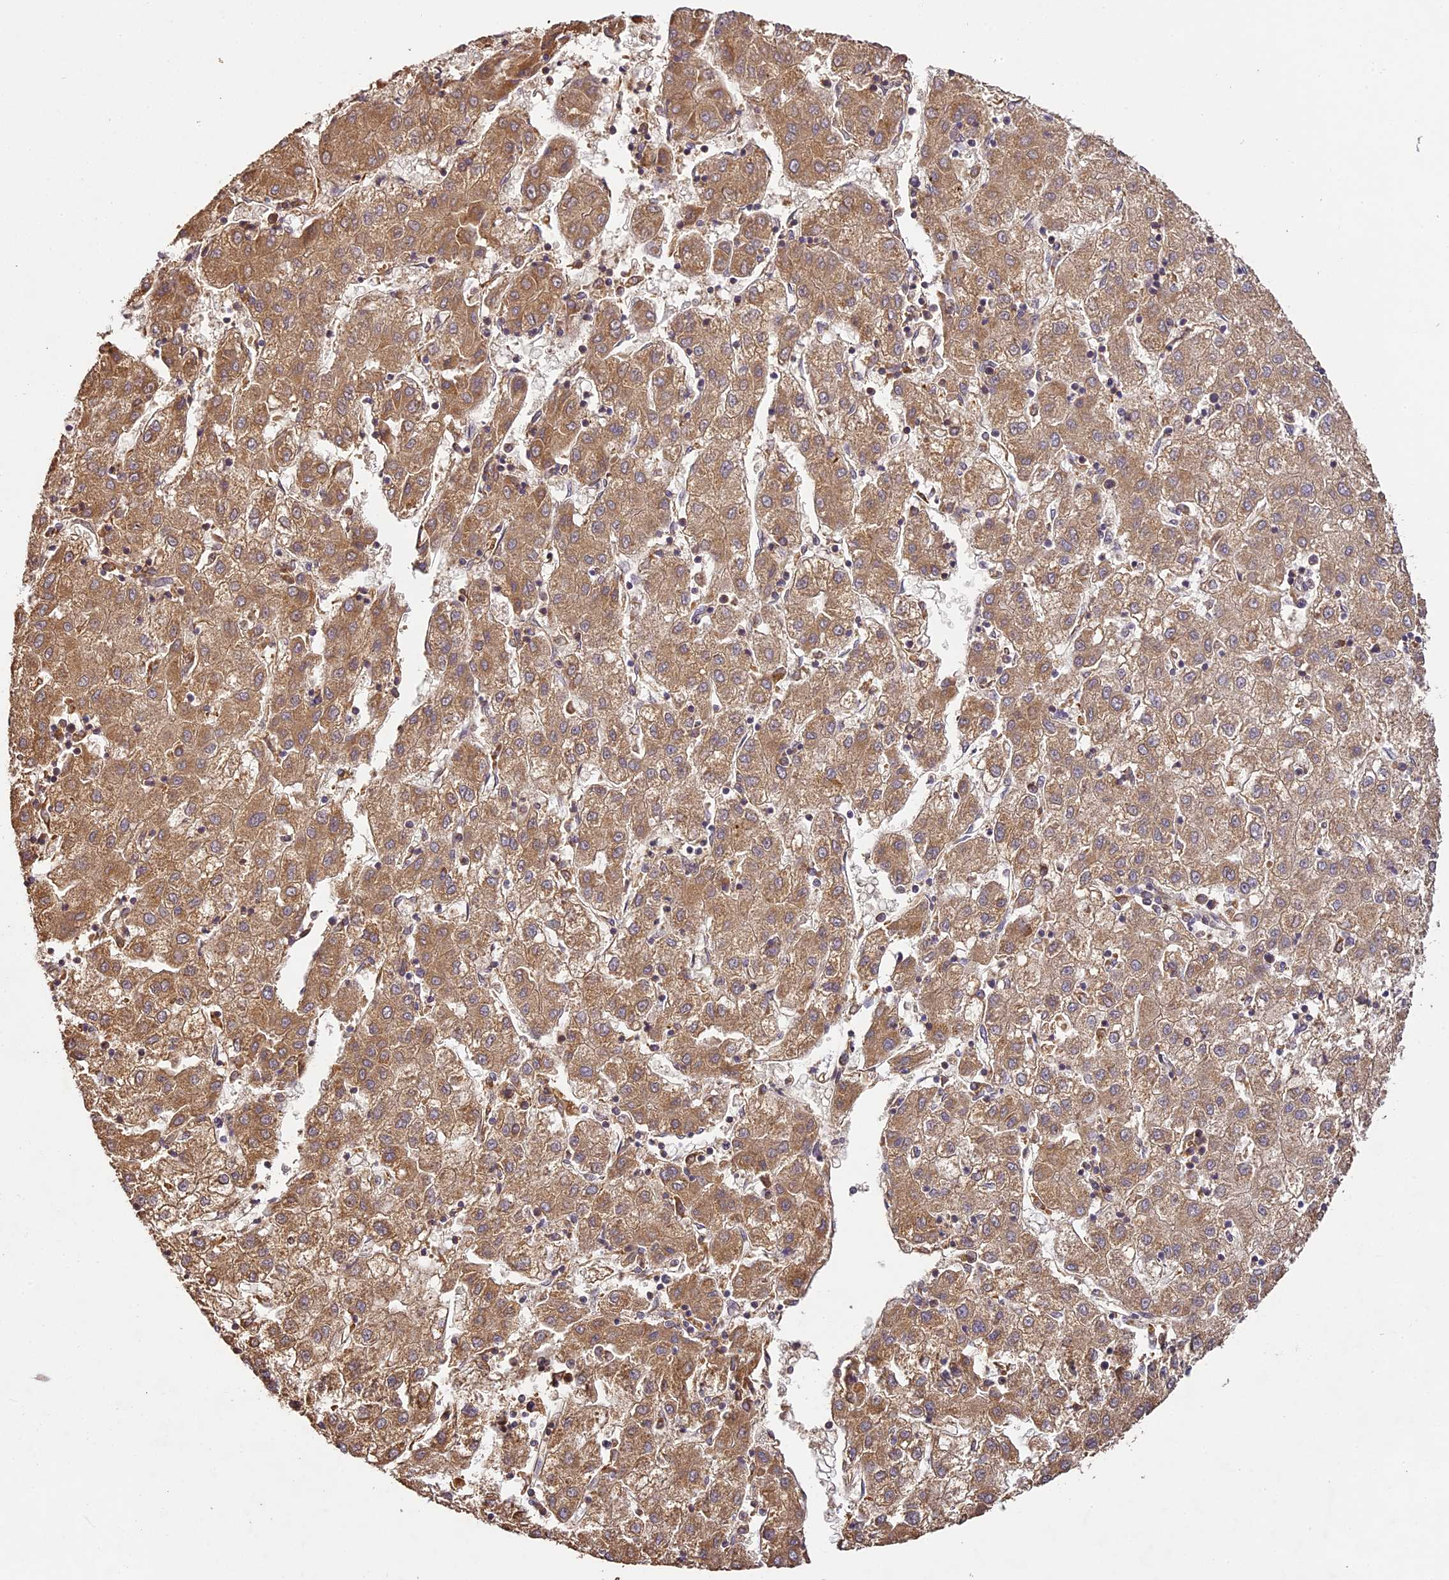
{"staining": {"intensity": "moderate", "quantity": ">75%", "location": "cytoplasmic/membranous"}, "tissue": "liver cancer", "cell_type": "Tumor cells", "image_type": "cancer", "snomed": [{"axis": "morphology", "description": "Carcinoma, Hepatocellular, NOS"}, {"axis": "topography", "description": "Liver"}], "caption": "A histopathology image of hepatocellular carcinoma (liver) stained for a protein exhibits moderate cytoplasmic/membranous brown staining in tumor cells. The staining was performed using DAB to visualize the protein expression in brown, while the nuclei were stained in blue with hematoxylin (Magnification: 20x).", "gene": "BRAP", "patient": {"sex": "male", "age": 72}}